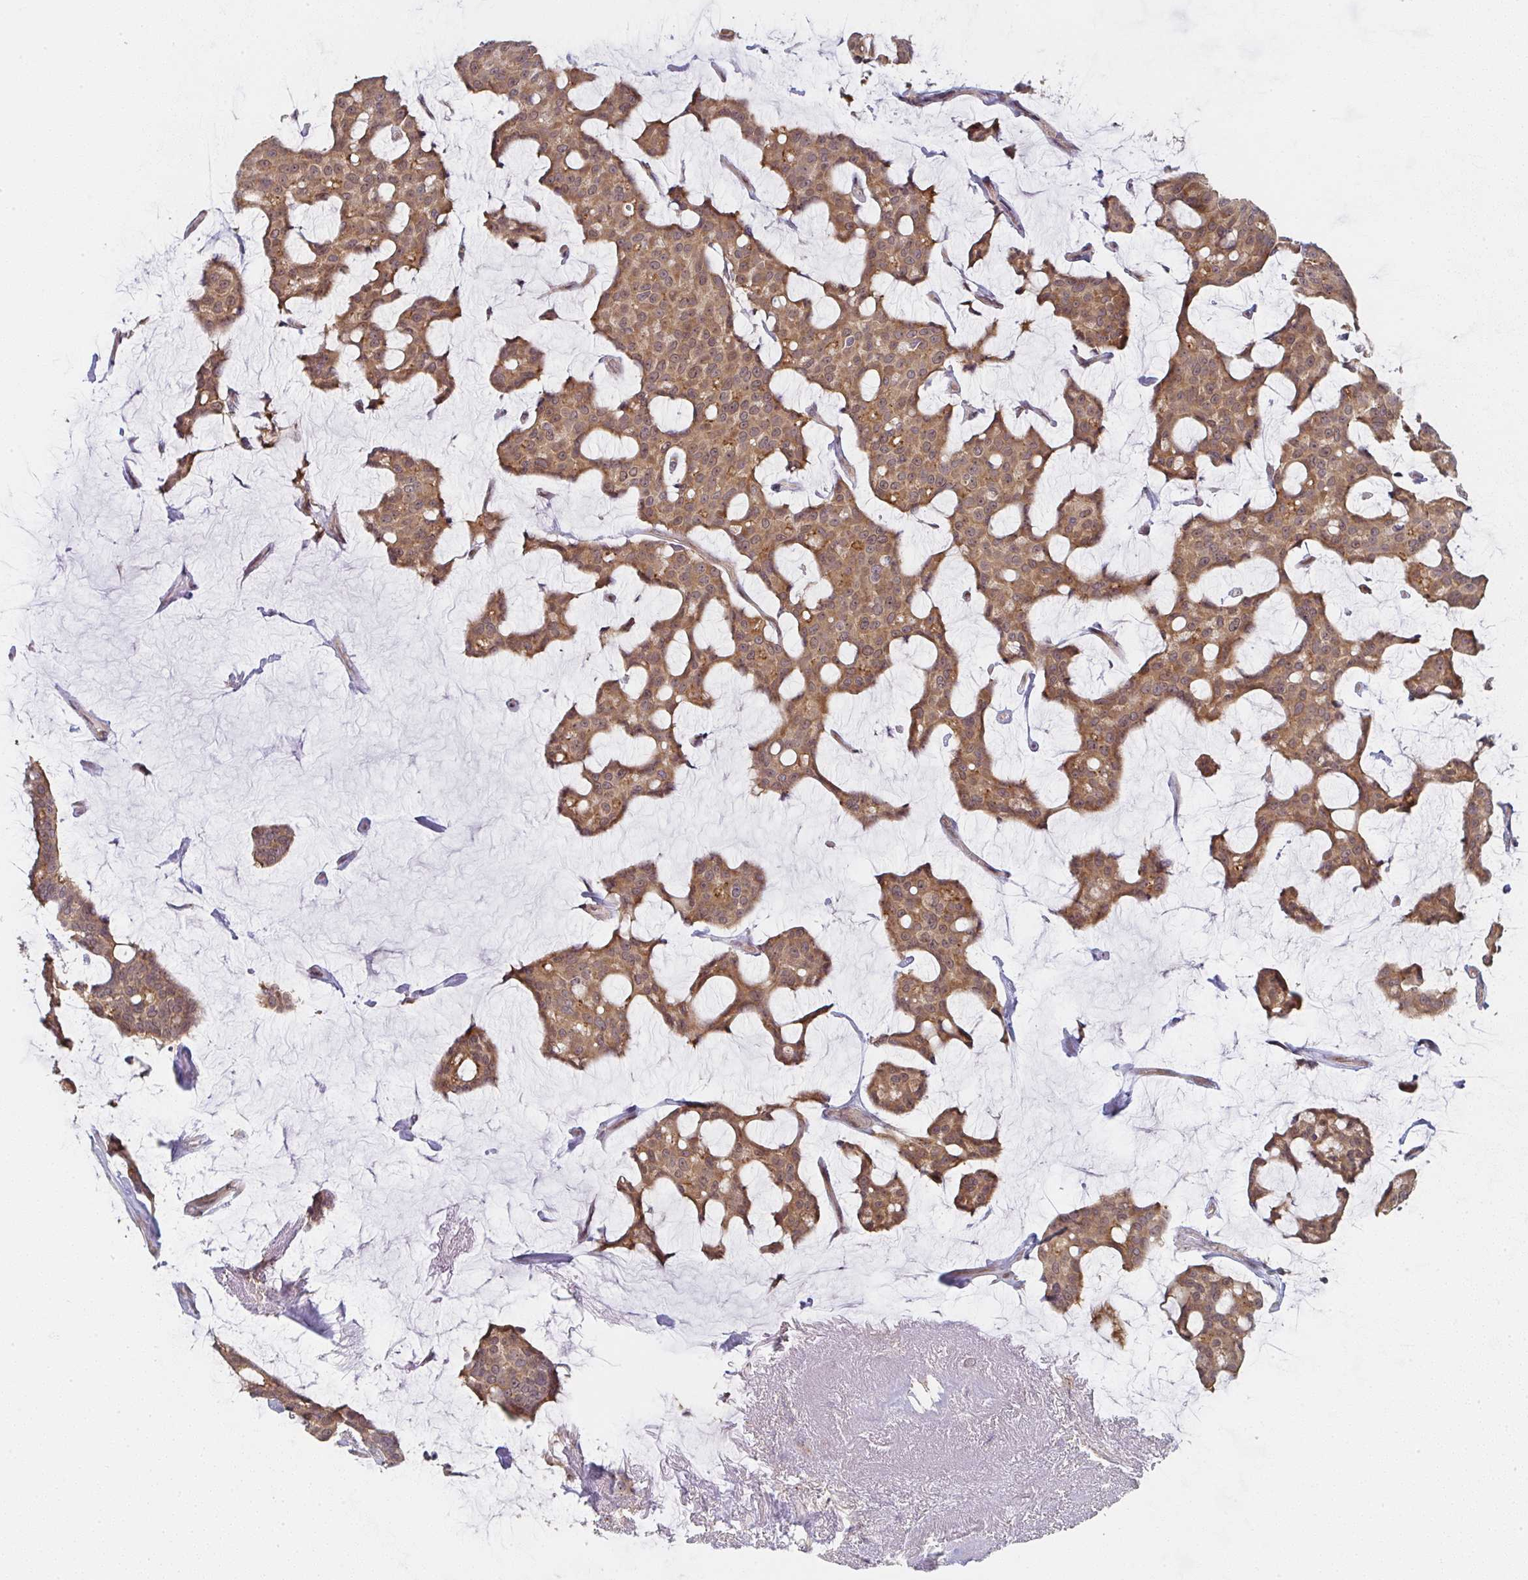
{"staining": {"intensity": "moderate", "quantity": ">75%", "location": "cytoplasmic/membranous"}, "tissue": "breast cancer", "cell_type": "Tumor cells", "image_type": "cancer", "snomed": [{"axis": "morphology", "description": "Duct carcinoma"}, {"axis": "topography", "description": "Breast"}], "caption": "Protein positivity by immunohistochemistry (IHC) demonstrates moderate cytoplasmic/membranous expression in approximately >75% of tumor cells in breast cancer (intraductal carcinoma).", "gene": "RANGRF", "patient": {"sex": "female", "age": 91}}